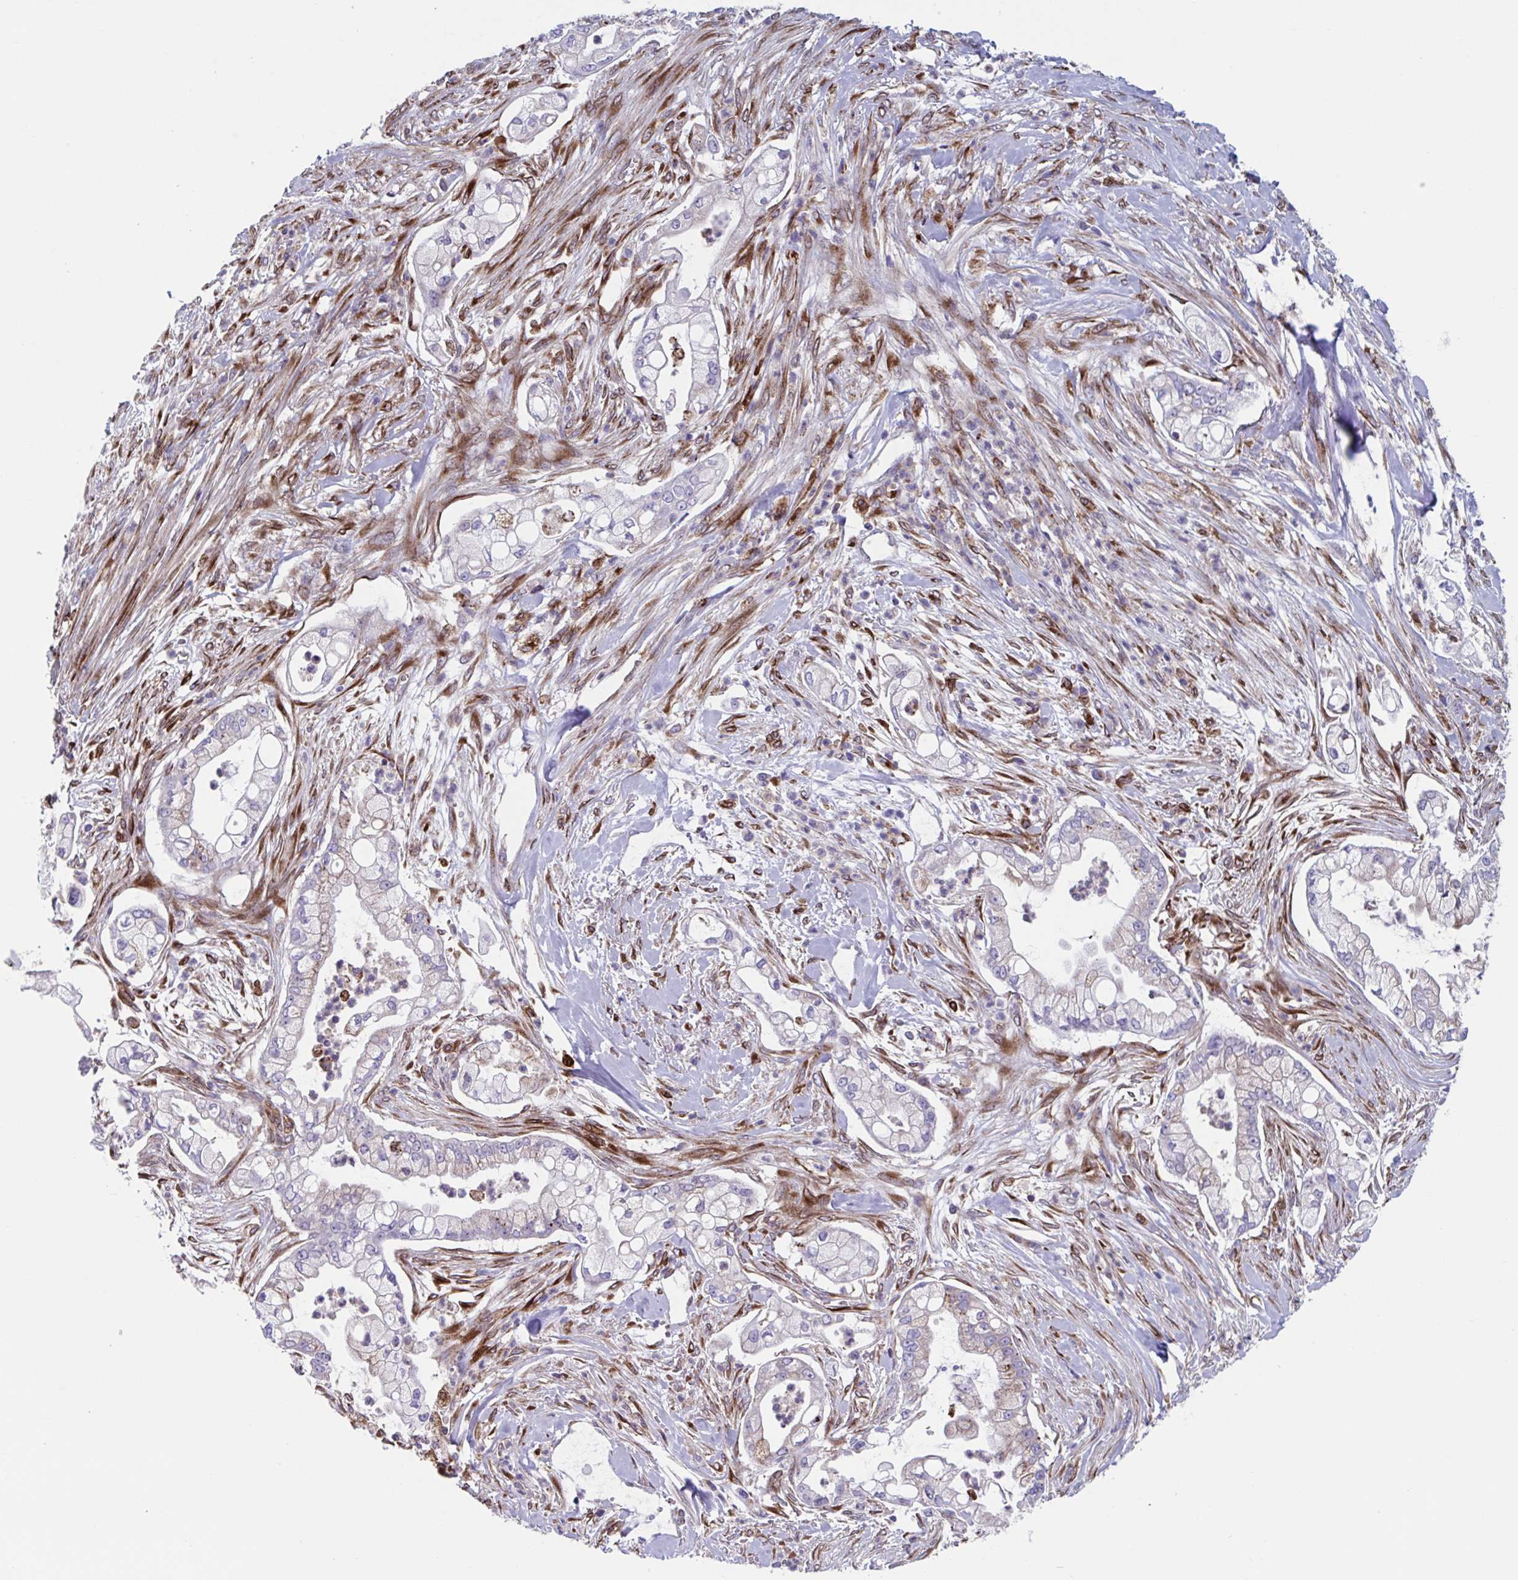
{"staining": {"intensity": "negative", "quantity": "none", "location": "none"}, "tissue": "pancreatic cancer", "cell_type": "Tumor cells", "image_type": "cancer", "snomed": [{"axis": "morphology", "description": "Adenocarcinoma, NOS"}, {"axis": "topography", "description": "Pancreas"}], "caption": "Human adenocarcinoma (pancreatic) stained for a protein using immunohistochemistry shows no staining in tumor cells.", "gene": "RFK", "patient": {"sex": "female", "age": 69}}